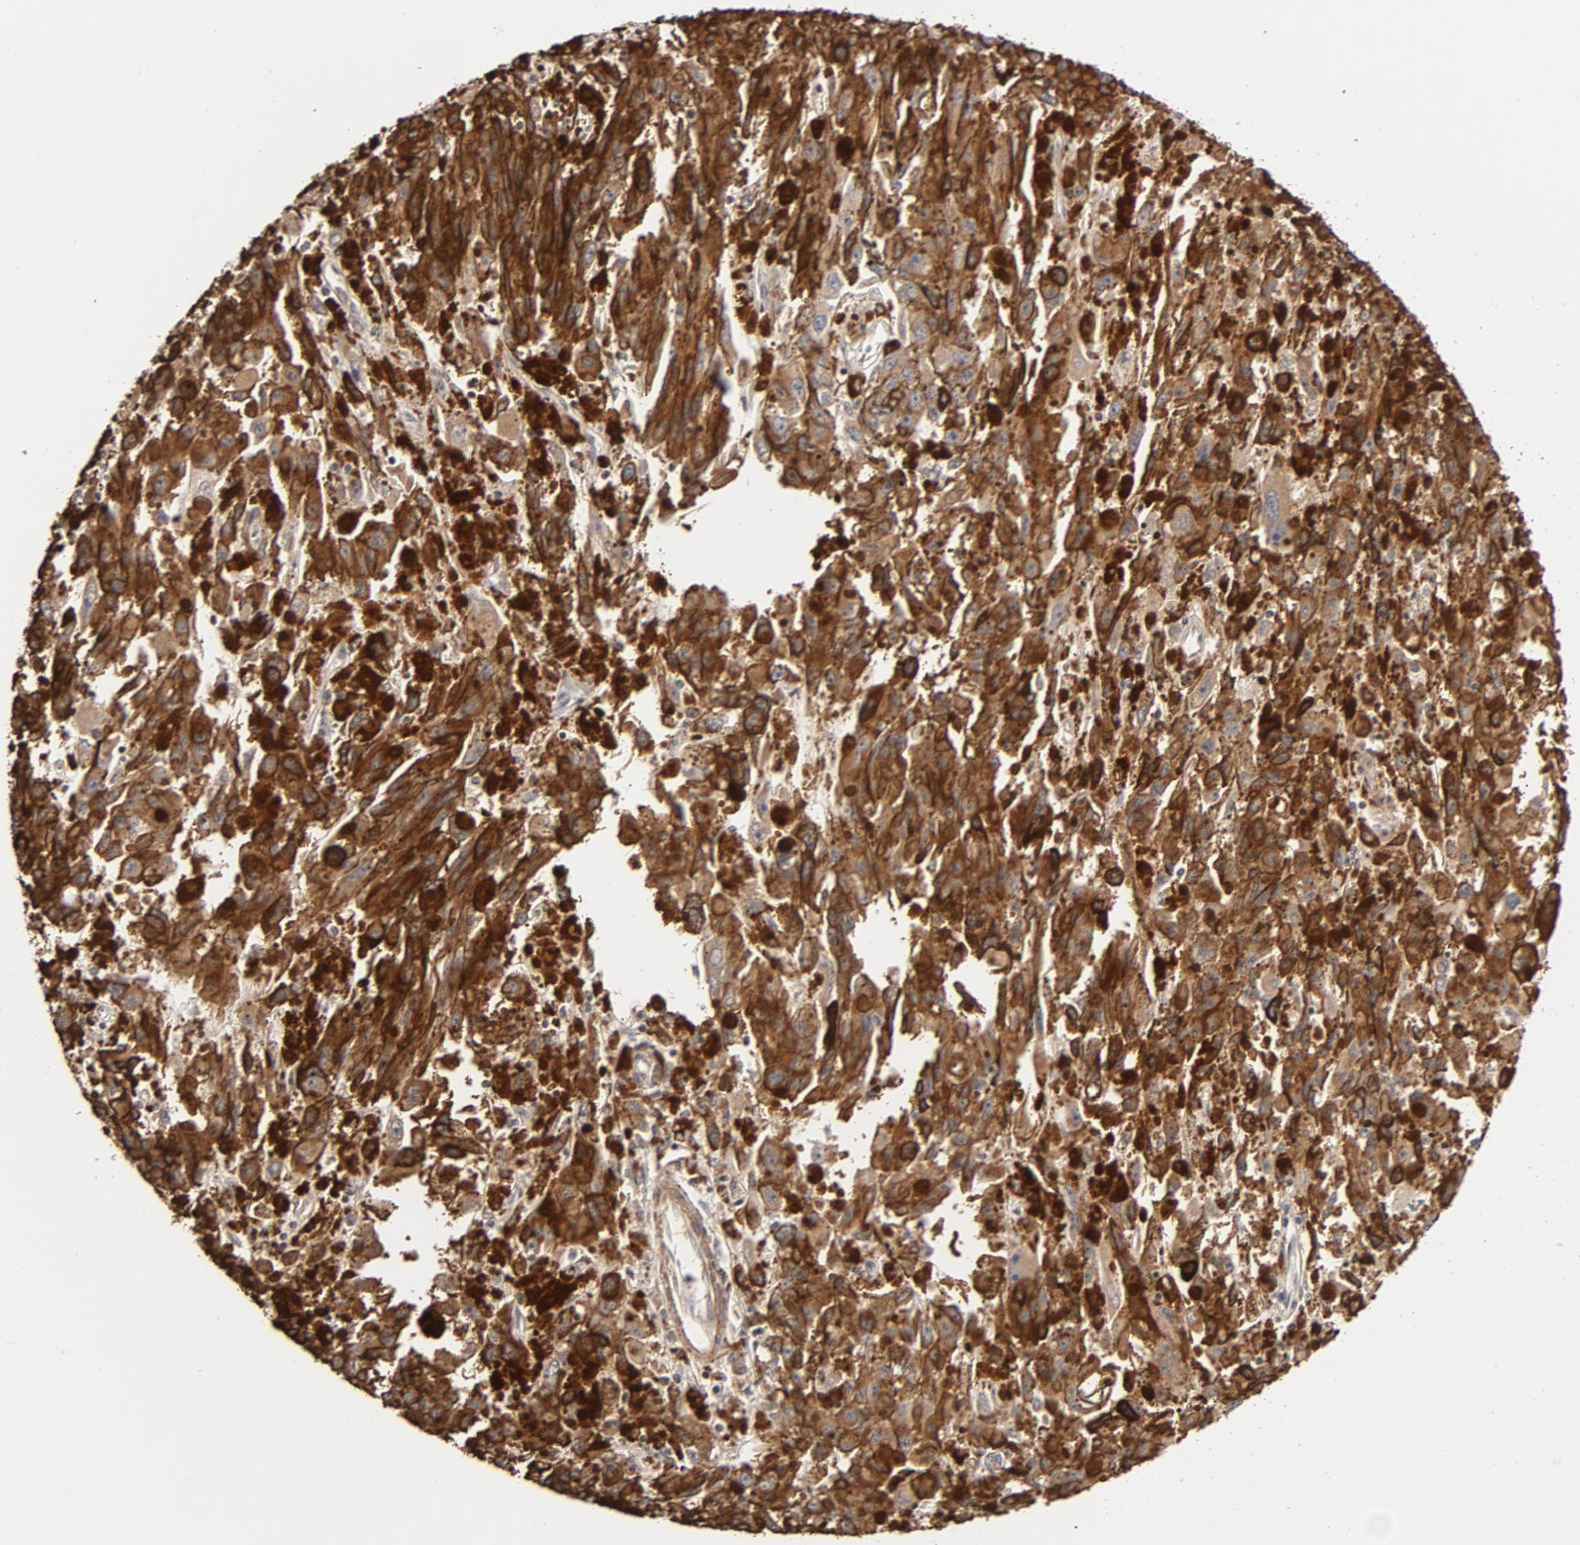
{"staining": {"intensity": "strong", "quantity": ">75%", "location": "cytoplasmic/membranous"}, "tissue": "melanoma", "cell_type": "Tumor cells", "image_type": "cancer", "snomed": [{"axis": "morphology", "description": "Malignant melanoma, NOS"}, {"axis": "topography", "description": "Skin"}], "caption": "Brown immunohistochemical staining in melanoma shows strong cytoplasmic/membranous staining in approximately >75% of tumor cells.", "gene": "DNAAF2", "patient": {"sex": "female", "age": 104}}